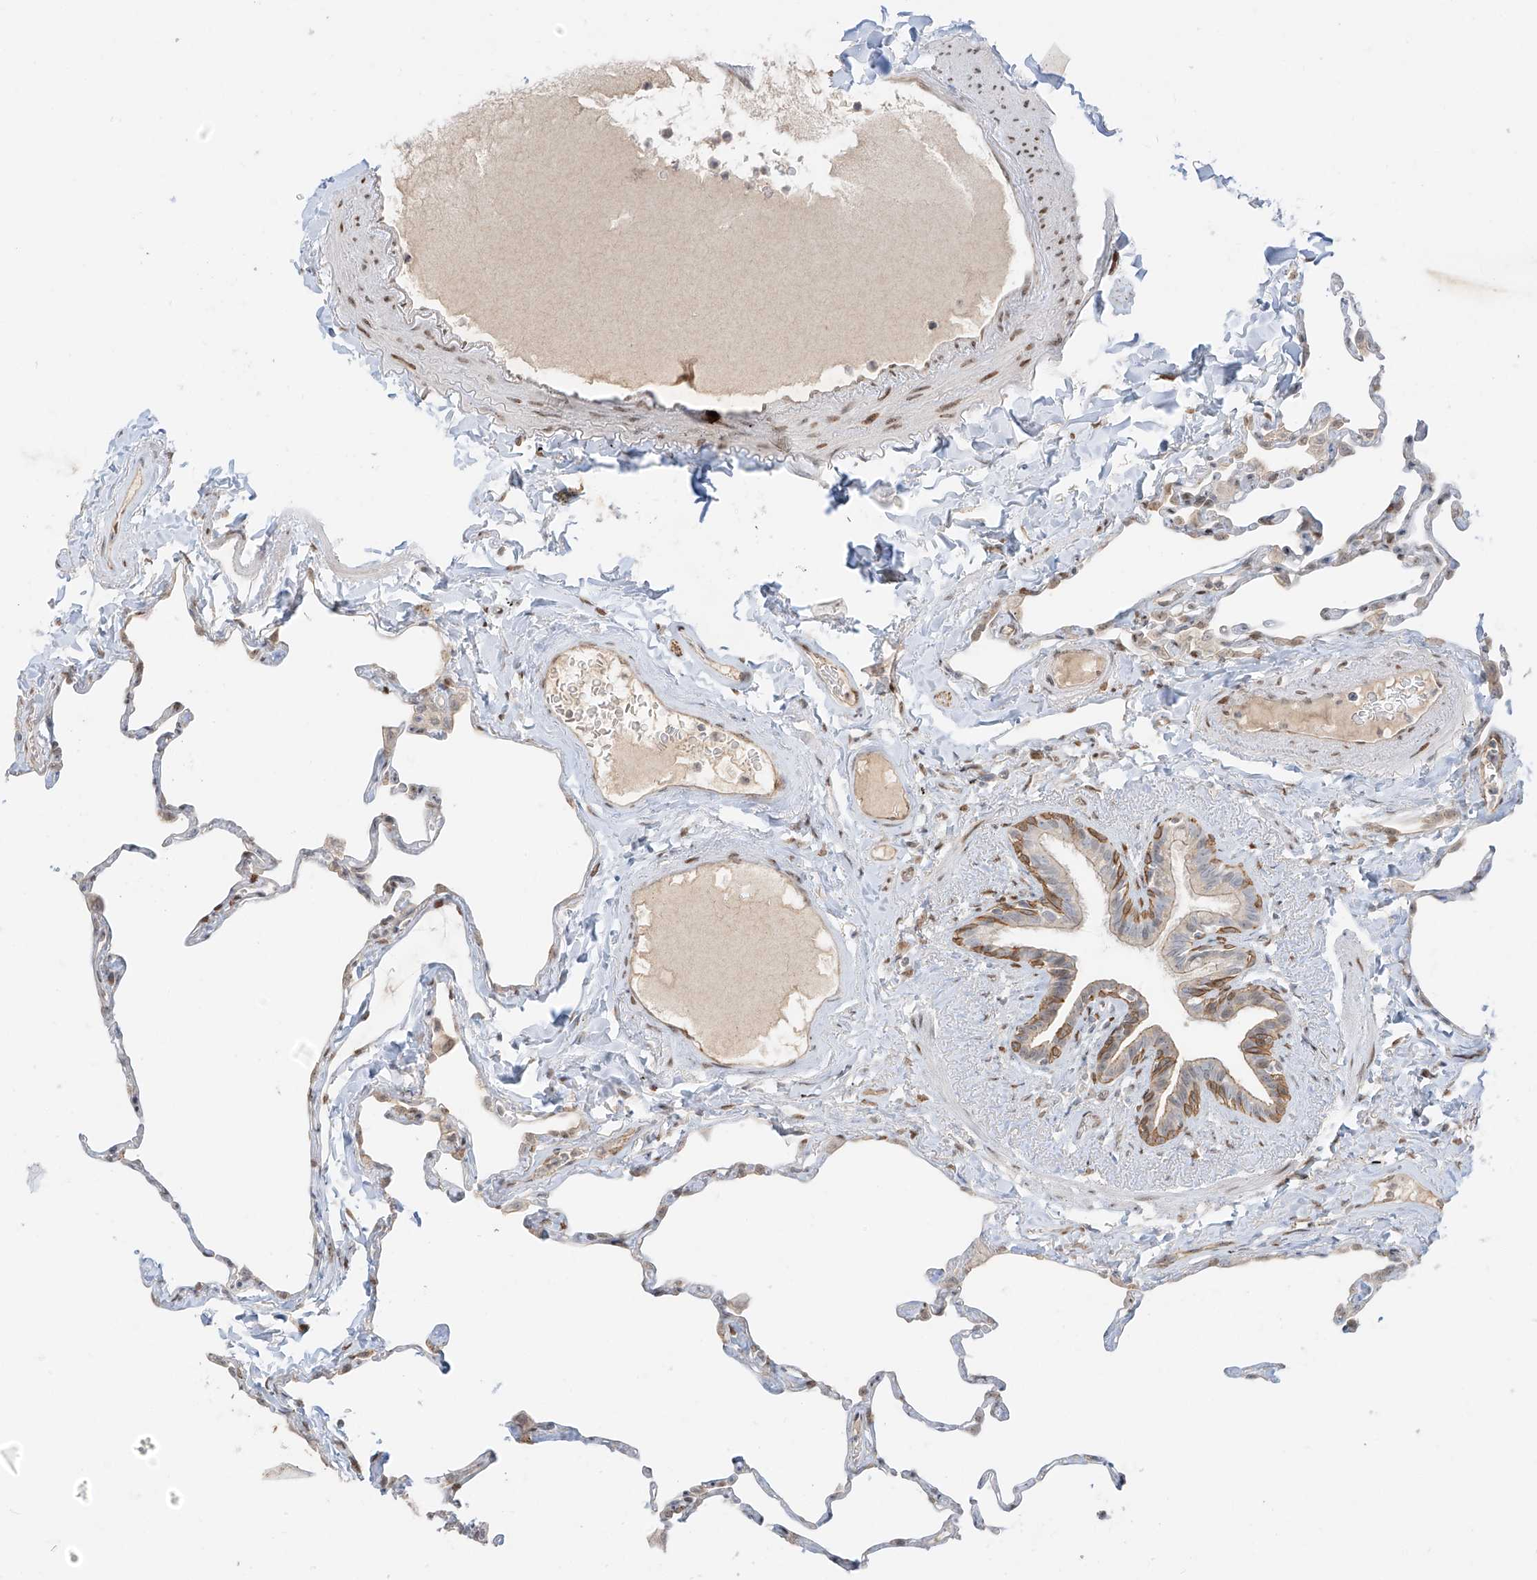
{"staining": {"intensity": "weak", "quantity": "<25%", "location": "cytoplasmic/membranous,nuclear"}, "tissue": "lung", "cell_type": "Alveolar cells", "image_type": "normal", "snomed": [{"axis": "morphology", "description": "Normal tissue, NOS"}, {"axis": "topography", "description": "Lung"}], "caption": "This micrograph is of benign lung stained with IHC to label a protein in brown with the nuclei are counter-stained blue. There is no positivity in alveolar cells.", "gene": "ZNF774", "patient": {"sex": "male", "age": 65}}